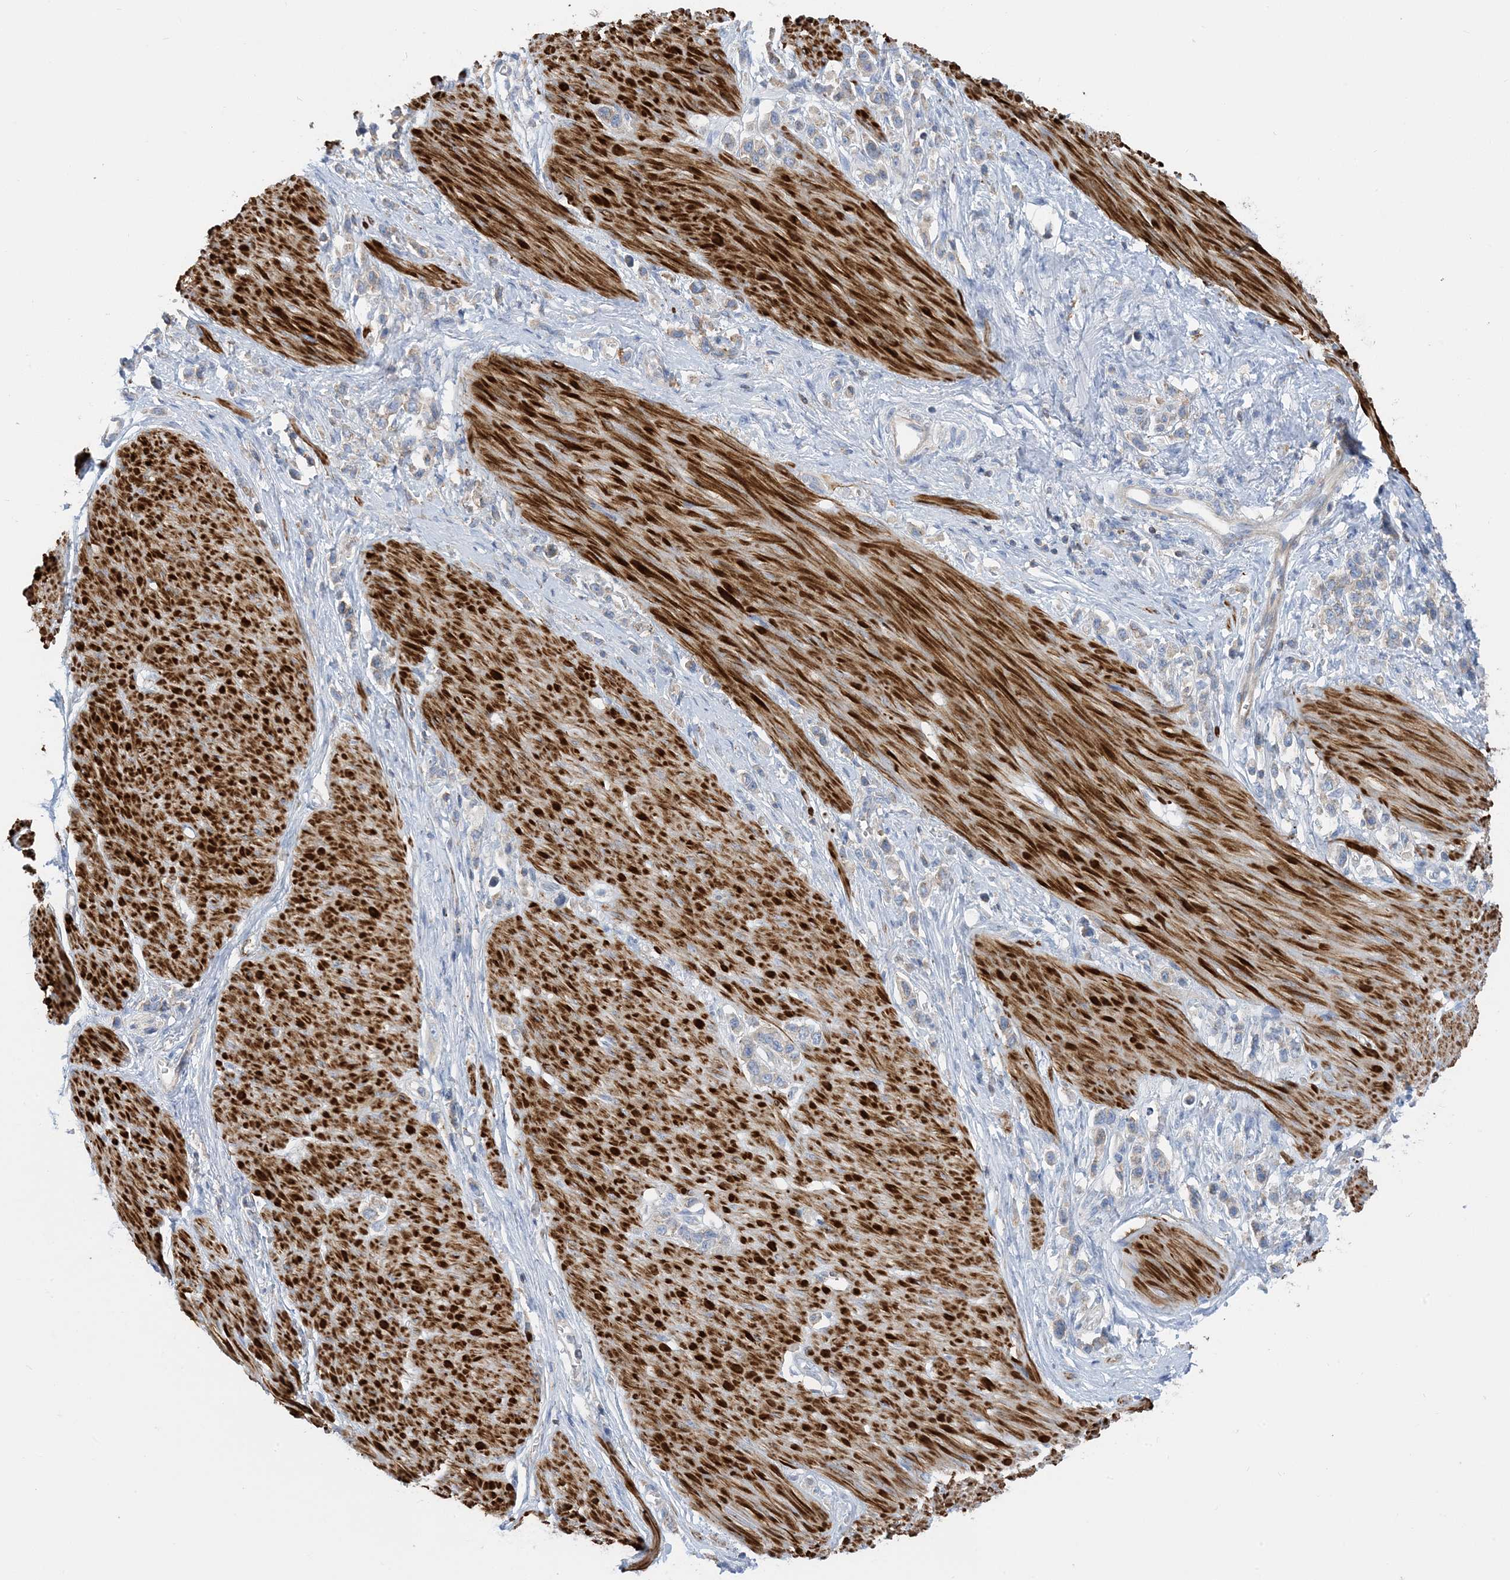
{"staining": {"intensity": "weak", "quantity": "<25%", "location": "cytoplasmic/membranous"}, "tissue": "stomach cancer", "cell_type": "Tumor cells", "image_type": "cancer", "snomed": [{"axis": "morphology", "description": "Adenocarcinoma, NOS"}, {"axis": "topography", "description": "Stomach"}], "caption": "The histopathology image demonstrates no significant staining in tumor cells of stomach cancer (adenocarcinoma).", "gene": "CALHM5", "patient": {"sex": "female", "age": 65}}